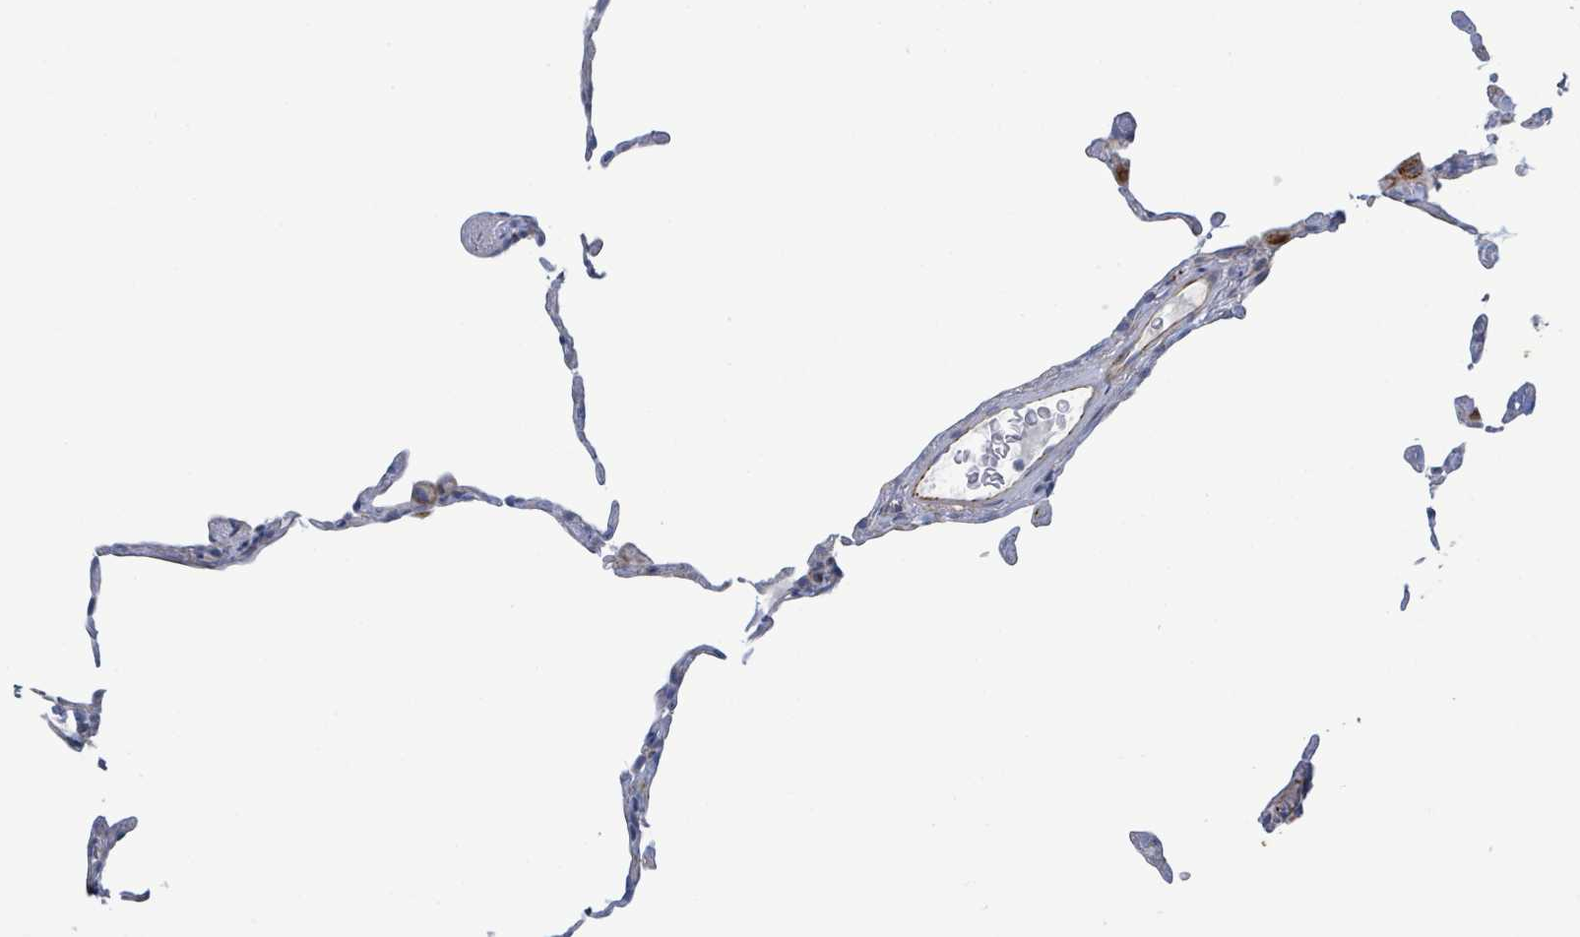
{"staining": {"intensity": "negative", "quantity": "none", "location": "none"}, "tissue": "lung", "cell_type": "Alveolar cells", "image_type": "normal", "snomed": [{"axis": "morphology", "description": "Normal tissue, NOS"}, {"axis": "topography", "description": "Lung"}], "caption": "Immunohistochemical staining of unremarkable lung displays no significant expression in alveolar cells. (IHC, brightfield microscopy, high magnification).", "gene": "ALG12", "patient": {"sex": "female", "age": 57}}